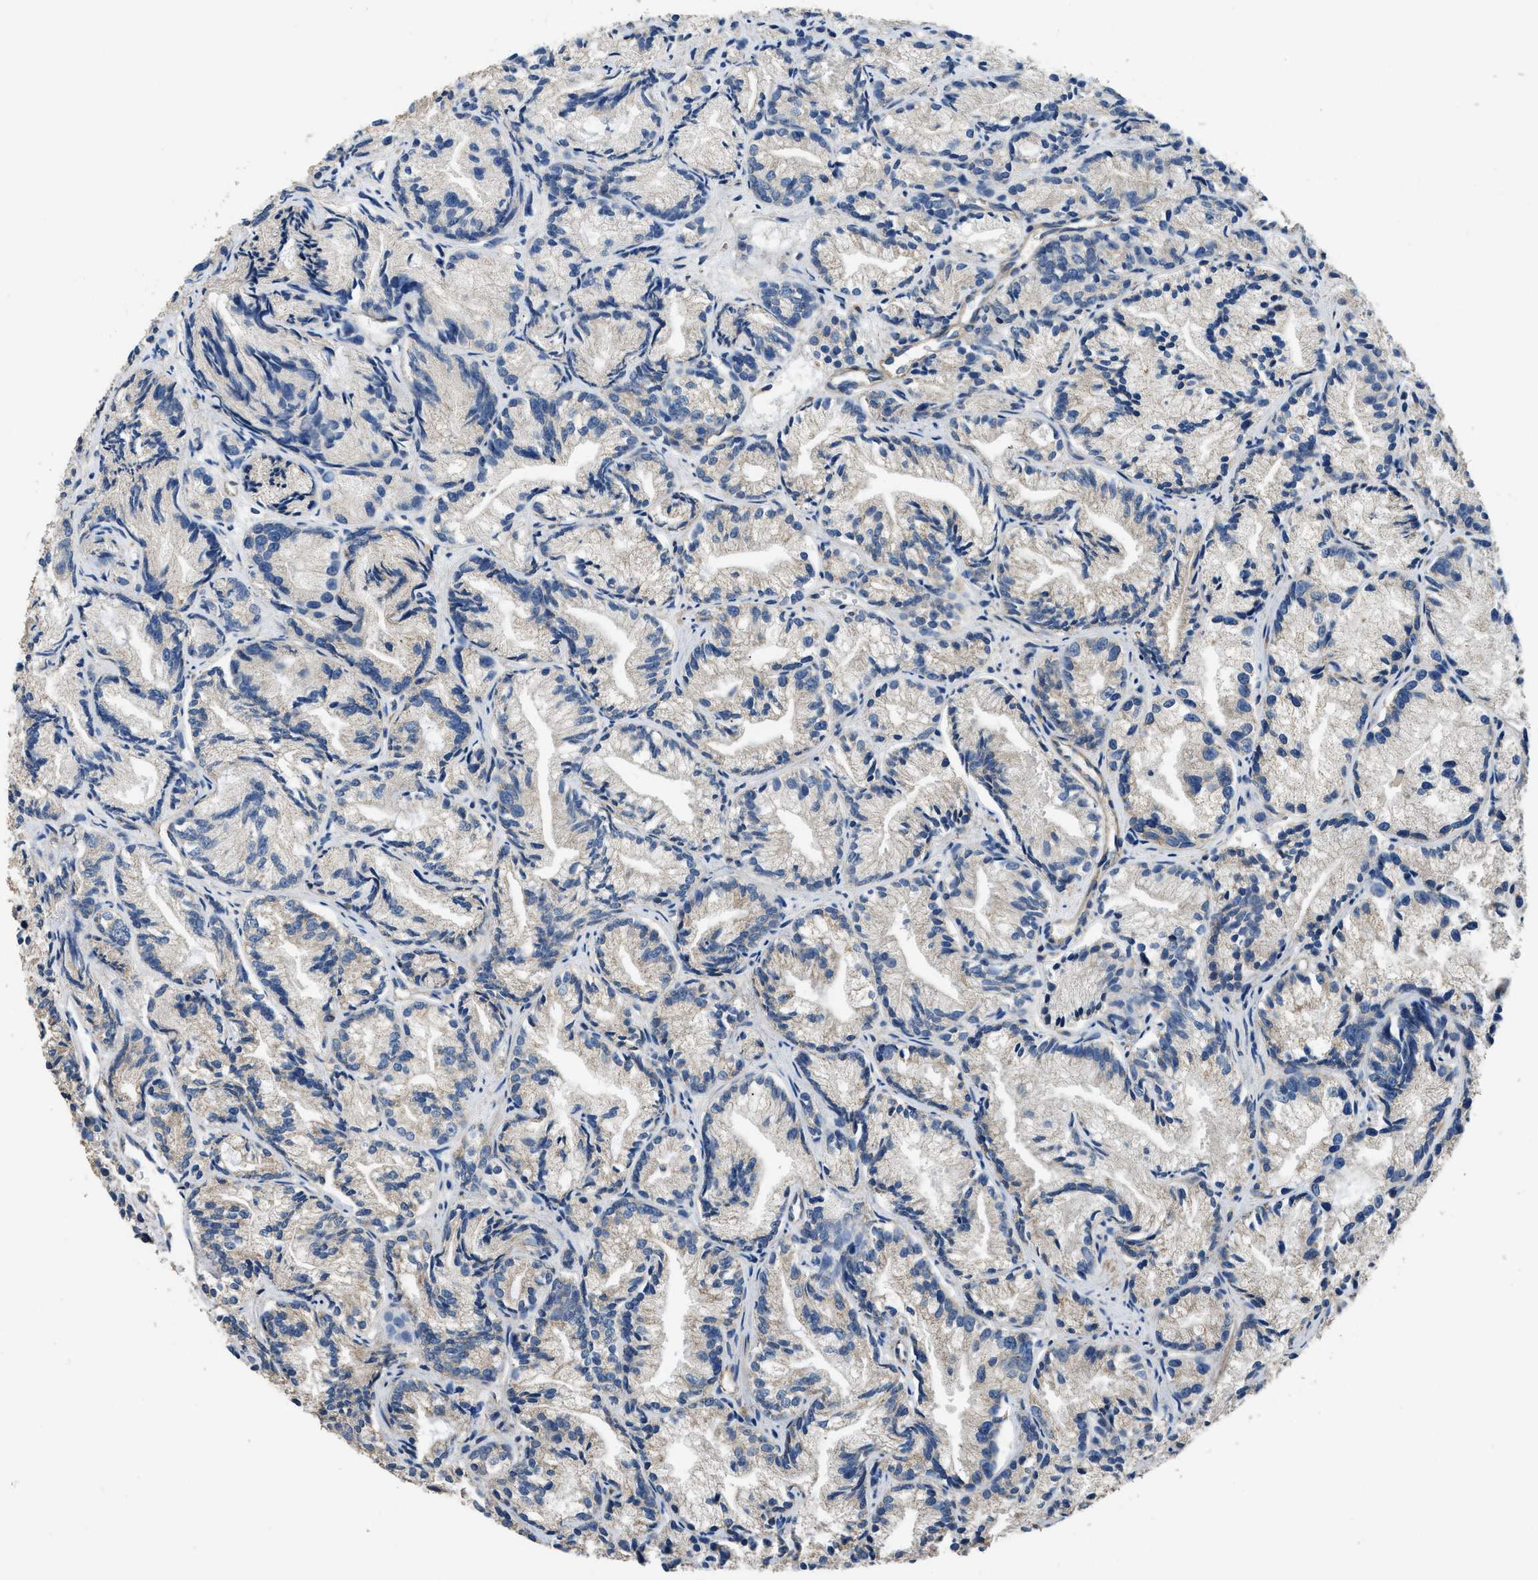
{"staining": {"intensity": "negative", "quantity": "none", "location": "none"}, "tissue": "prostate cancer", "cell_type": "Tumor cells", "image_type": "cancer", "snomed": [{"axis": "morphology", "description": "Adenocarcinoma, Low grade"}, {"axis": "topography", "description": "Prostate"}], "caption": "An IHC micrograph of low-grade adenocarcinoma (prostate) is shown. There is no staining in tumor cells of low-grade adenocarcinoma (prostate).", "gene": "SSH2", "patient": {"sex": "male", "age": 89}}